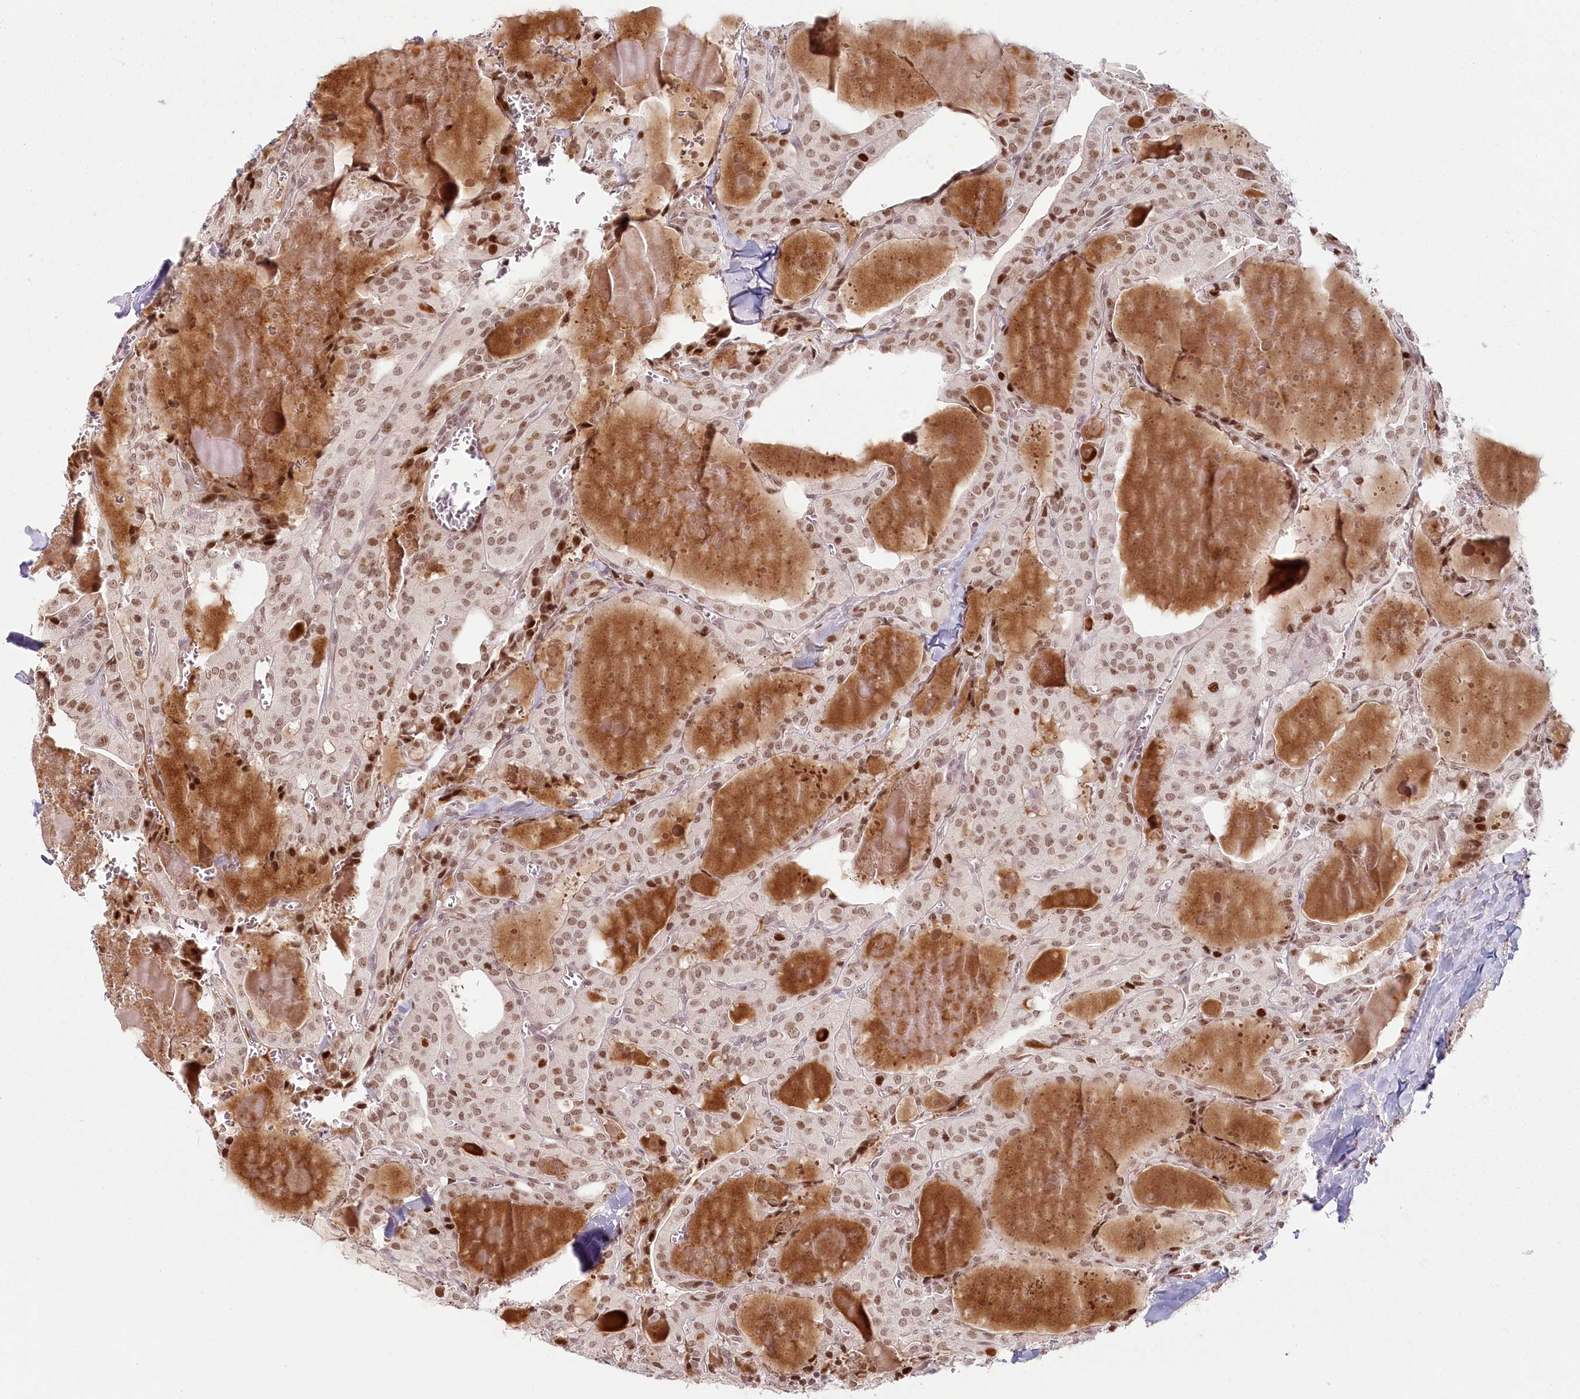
{"staining": {"intensity": "moderate", "quantity": ">75%", "location": "nuclear"}, "tissue": "thyroid cancer", "cell_type": "Tumor cells", "image_type": "cancer", "snomed": [{"axis": "morphology", "description": "Papillary adenocarcinoma, NOS"}, {"axis": "topography", "description": "Thyroid gland"}], "caption": "The photomicrograph reveals staining of thyroid papillary adenocarcinoma, revealing moderate nuclear protein expression (brown color) within tumor cells.", "gene": "FAM204A", "patient": {"sex": "male", "age": 52}}